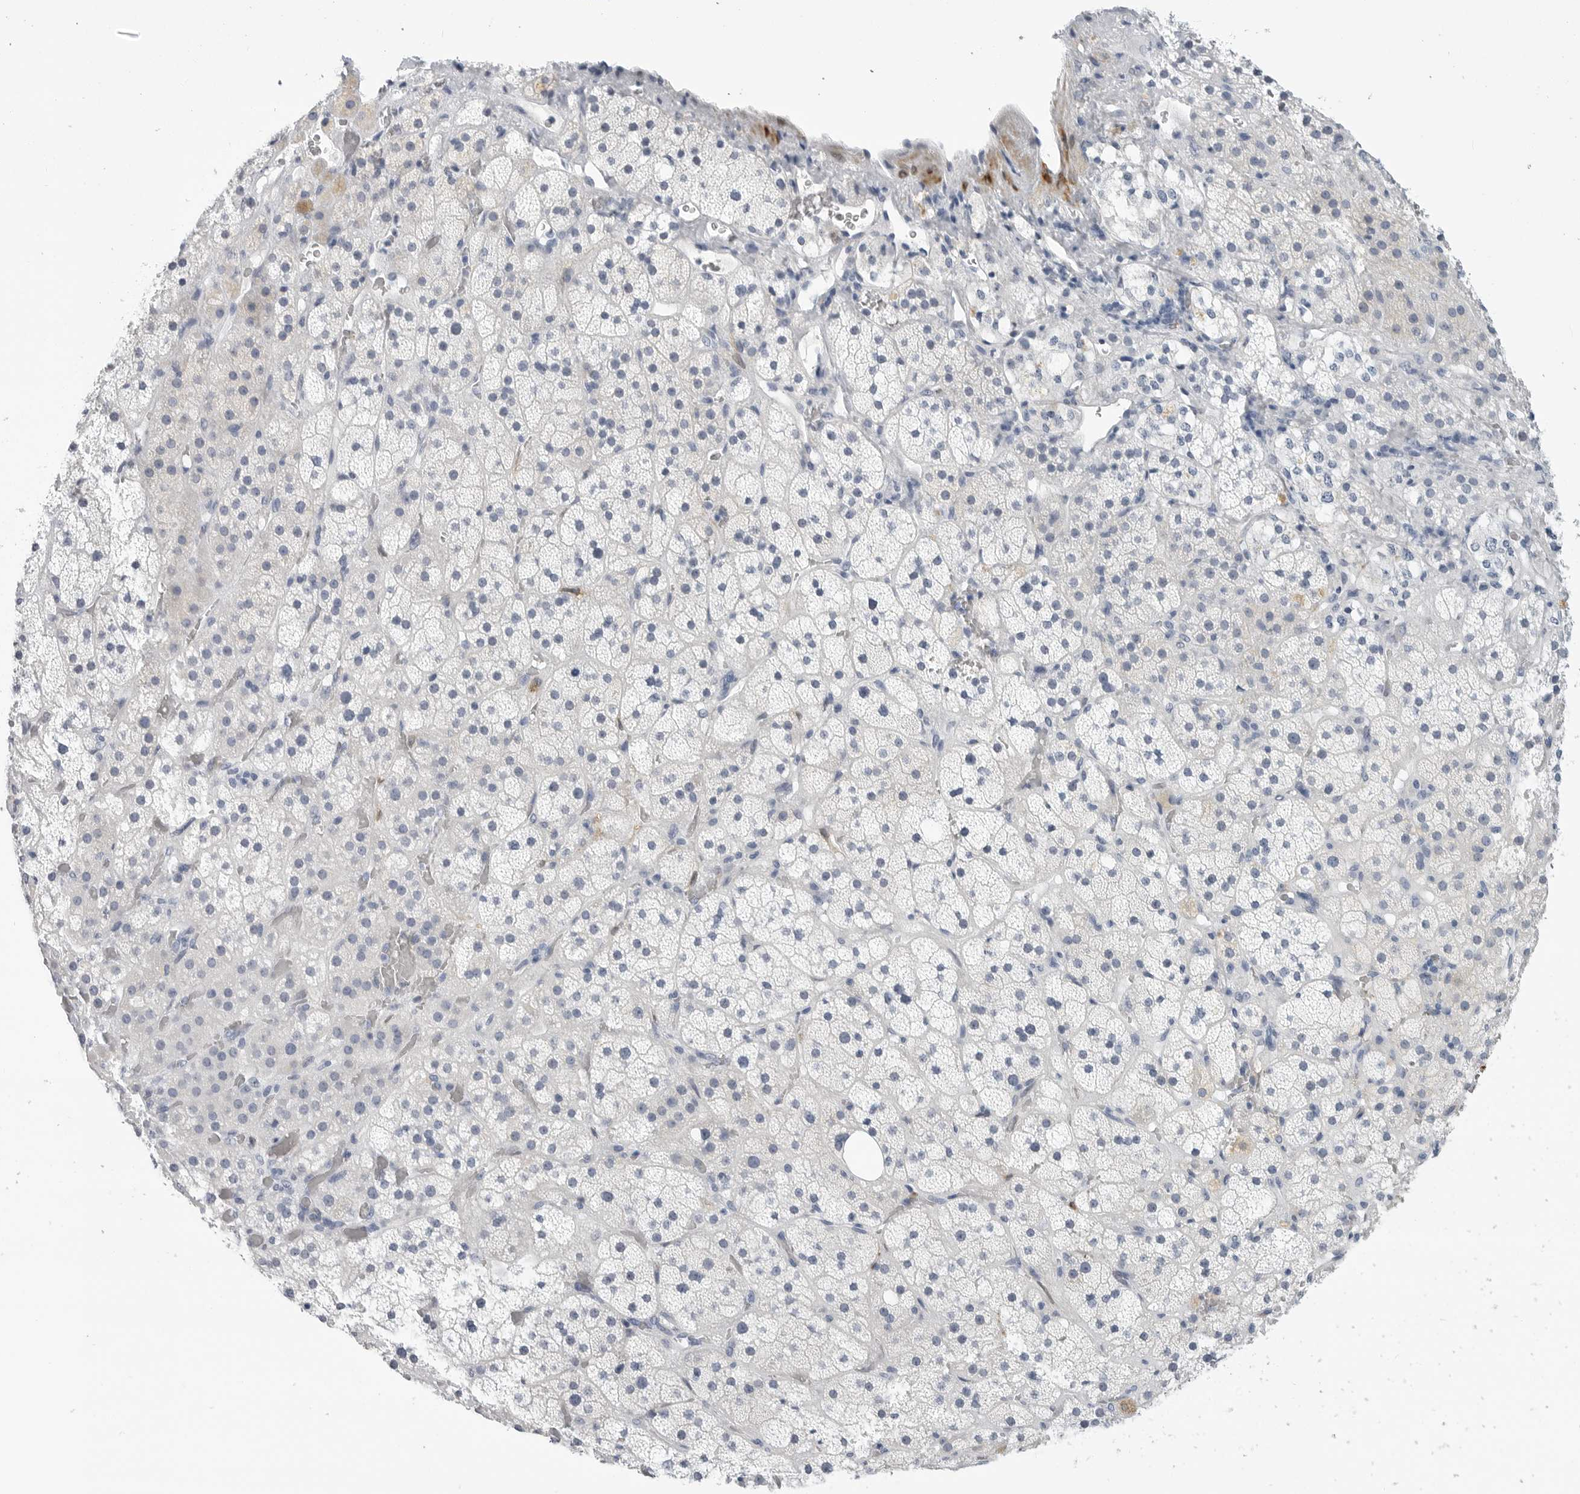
{"staining": {"intensity": "negative", "quantity": "none", "location": "none"}, "tissue": "adrenal gland", "cell_type": "Glandular cells", "image_type": "normal", "snomed": [{"axis": "morphology", "description": "Normal tissue, NOS"}, {"axis": "topography", "description": "Adrenal gland"}], "caption": "Immunohistochemistry (IHC) photomicrograph of normal adrenal gland: human adrenal gland stained with DAB (3,3'-diaminobenzidine) demonstrates no significant protein staining in glandular cells. (Brightfield microscopy of DAB immunohistochemistry at high magnification).", "gene": "PLN", "patient": {"sex": "male", "age": 57}}